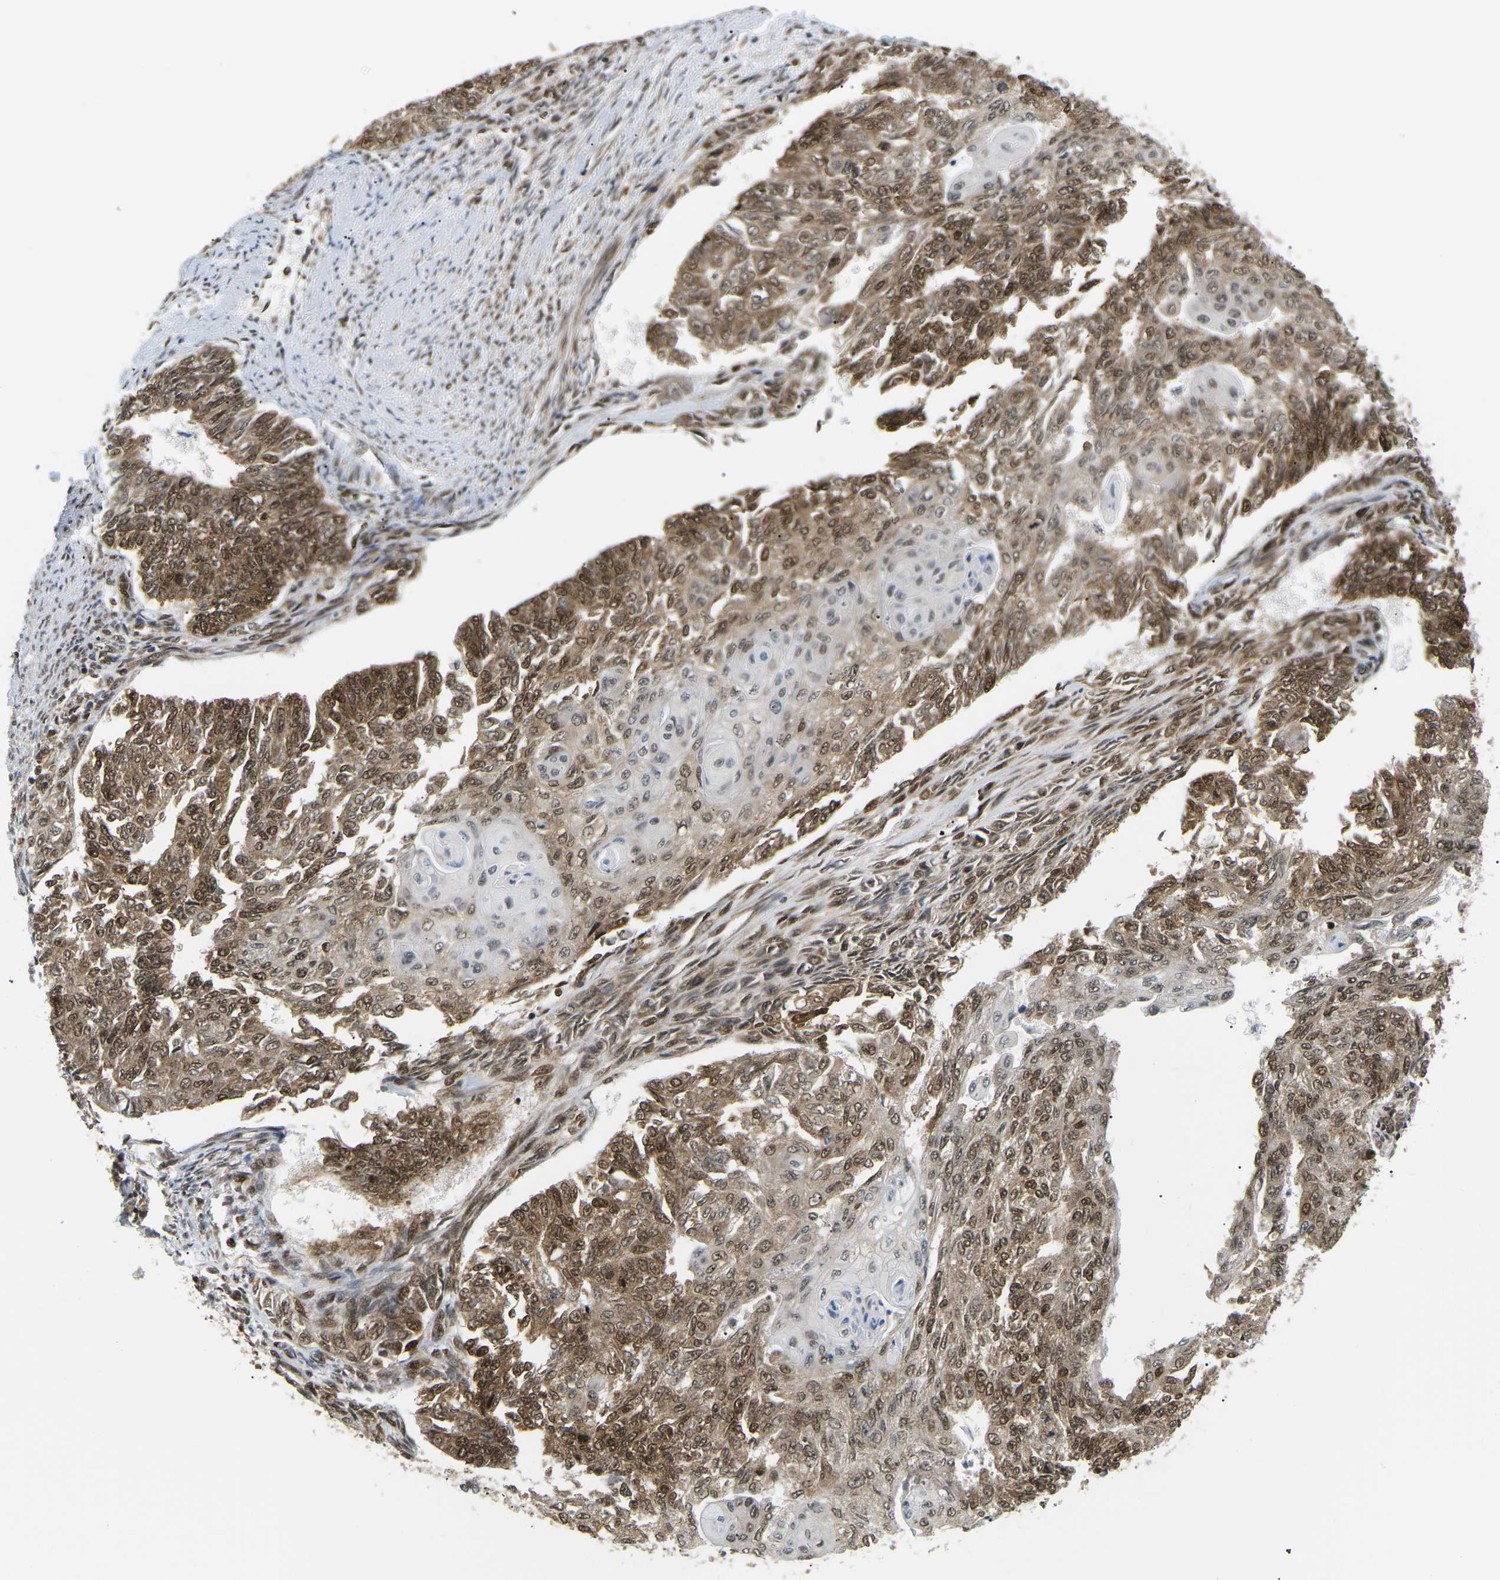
{"staining": {"intensity": "moderate", "quantity": ">75%", "location": "cytoplasmic/membranous,nuclear"}, "tissue": "endometrial cancer", "cell_type": "Tumor cells", "image_type": "cancer", "snomed": [{"axis": "morphology", "description": "Adenocarcinoma, NOS"}, {"axis": "topography", "description": "Endometrium"}], "caption": "Adenocarcinoma (endometrial) stained with a protein marker shows moderate staining in tumor cells.", "gene": "CELF1", "patient": {"sex": "female", "age": 32}}